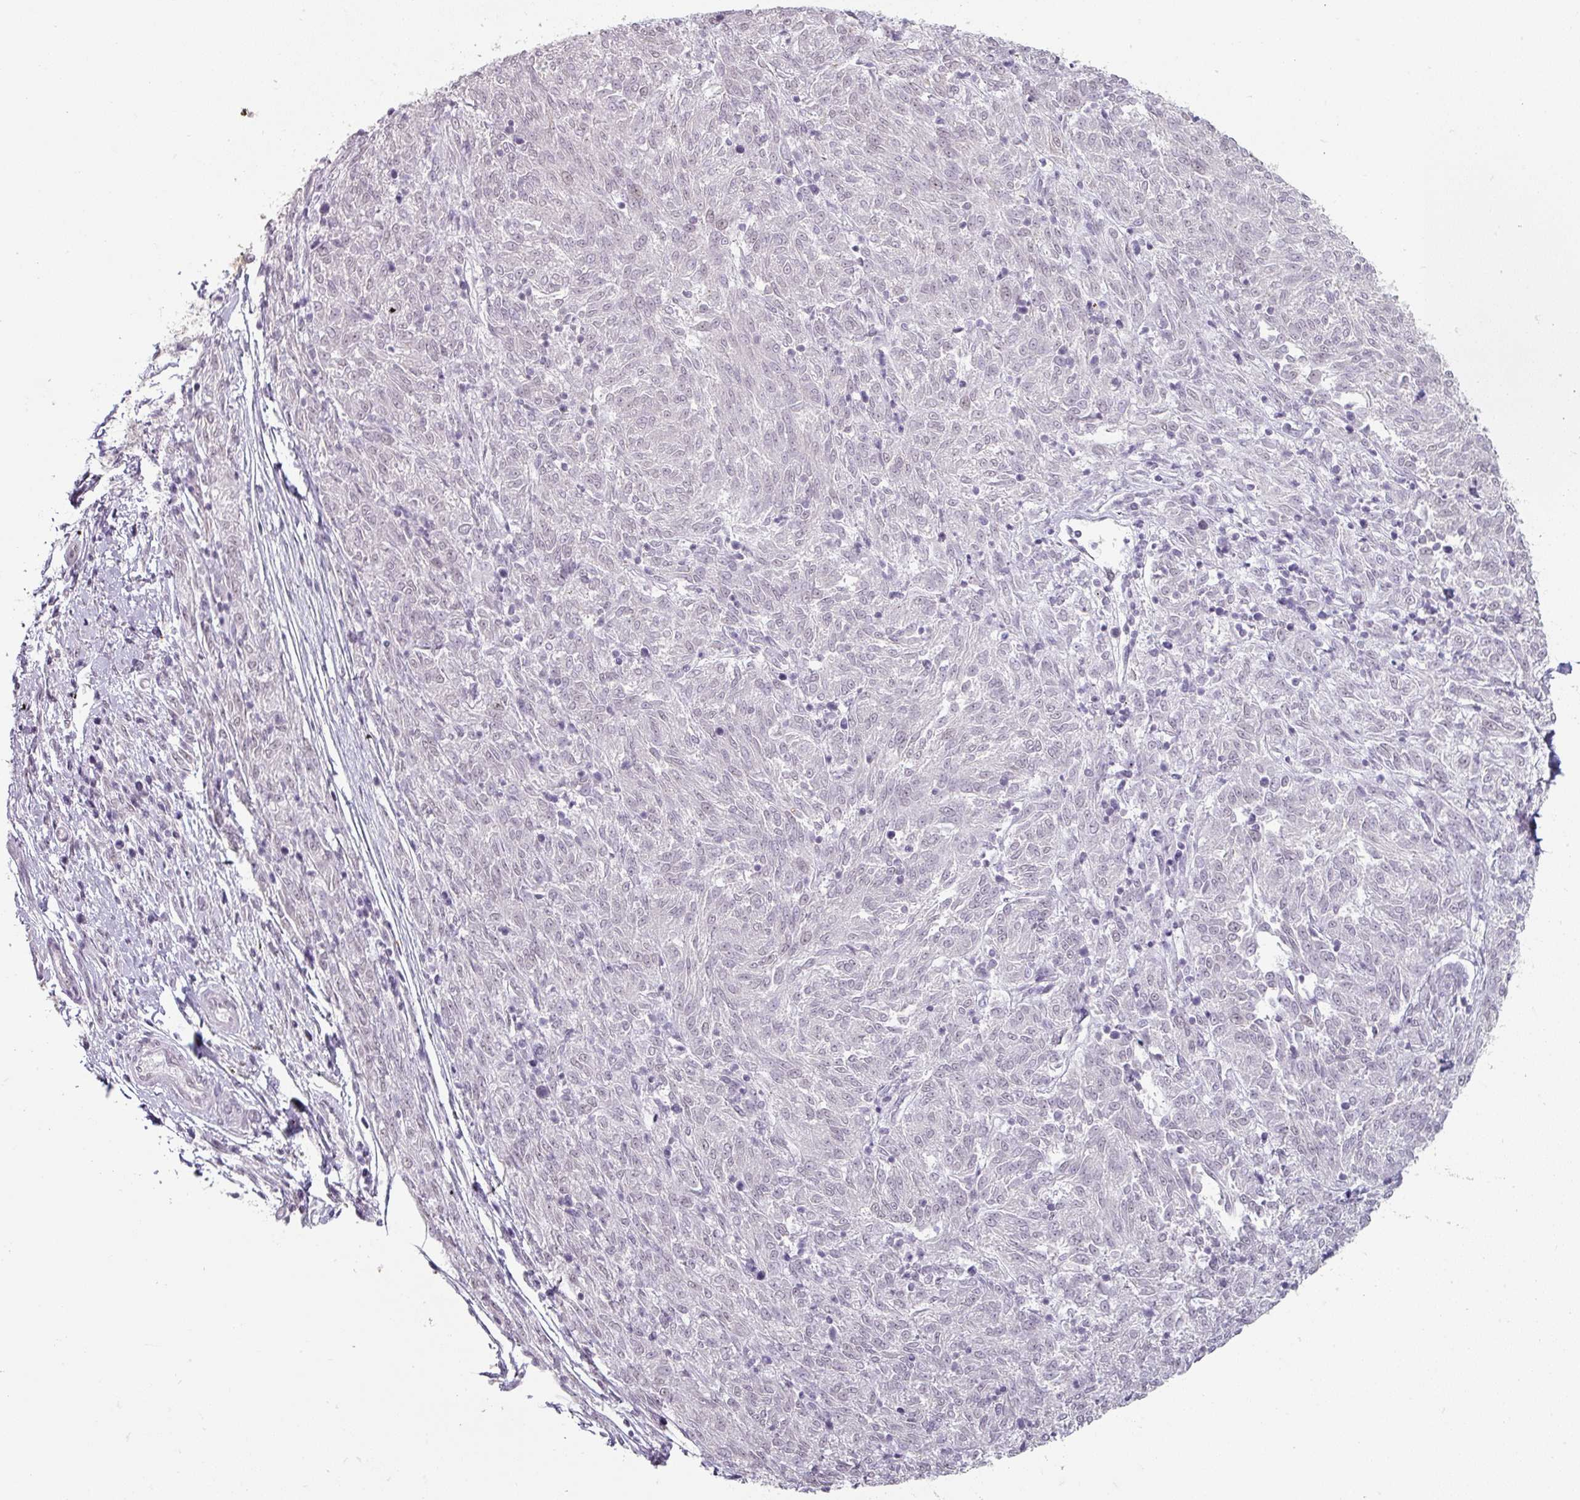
{"staining": {"intensity": "negative", "quantity": "none", "location": "none"}, "tissue": "melanoma", "cell_type": "Tumor cells", "image_type": "cancer", "snomed": [{"axis": "morphology", "description": "Malignant melanoma, NOS"}, {"axis": "topography", "description": "Skin"}], "caption": "Tumor cells are negative for brown protein staining in malignant melanoma.", "gene": "SPRR1A", "patient": {"sex": "female", "age": 72}}